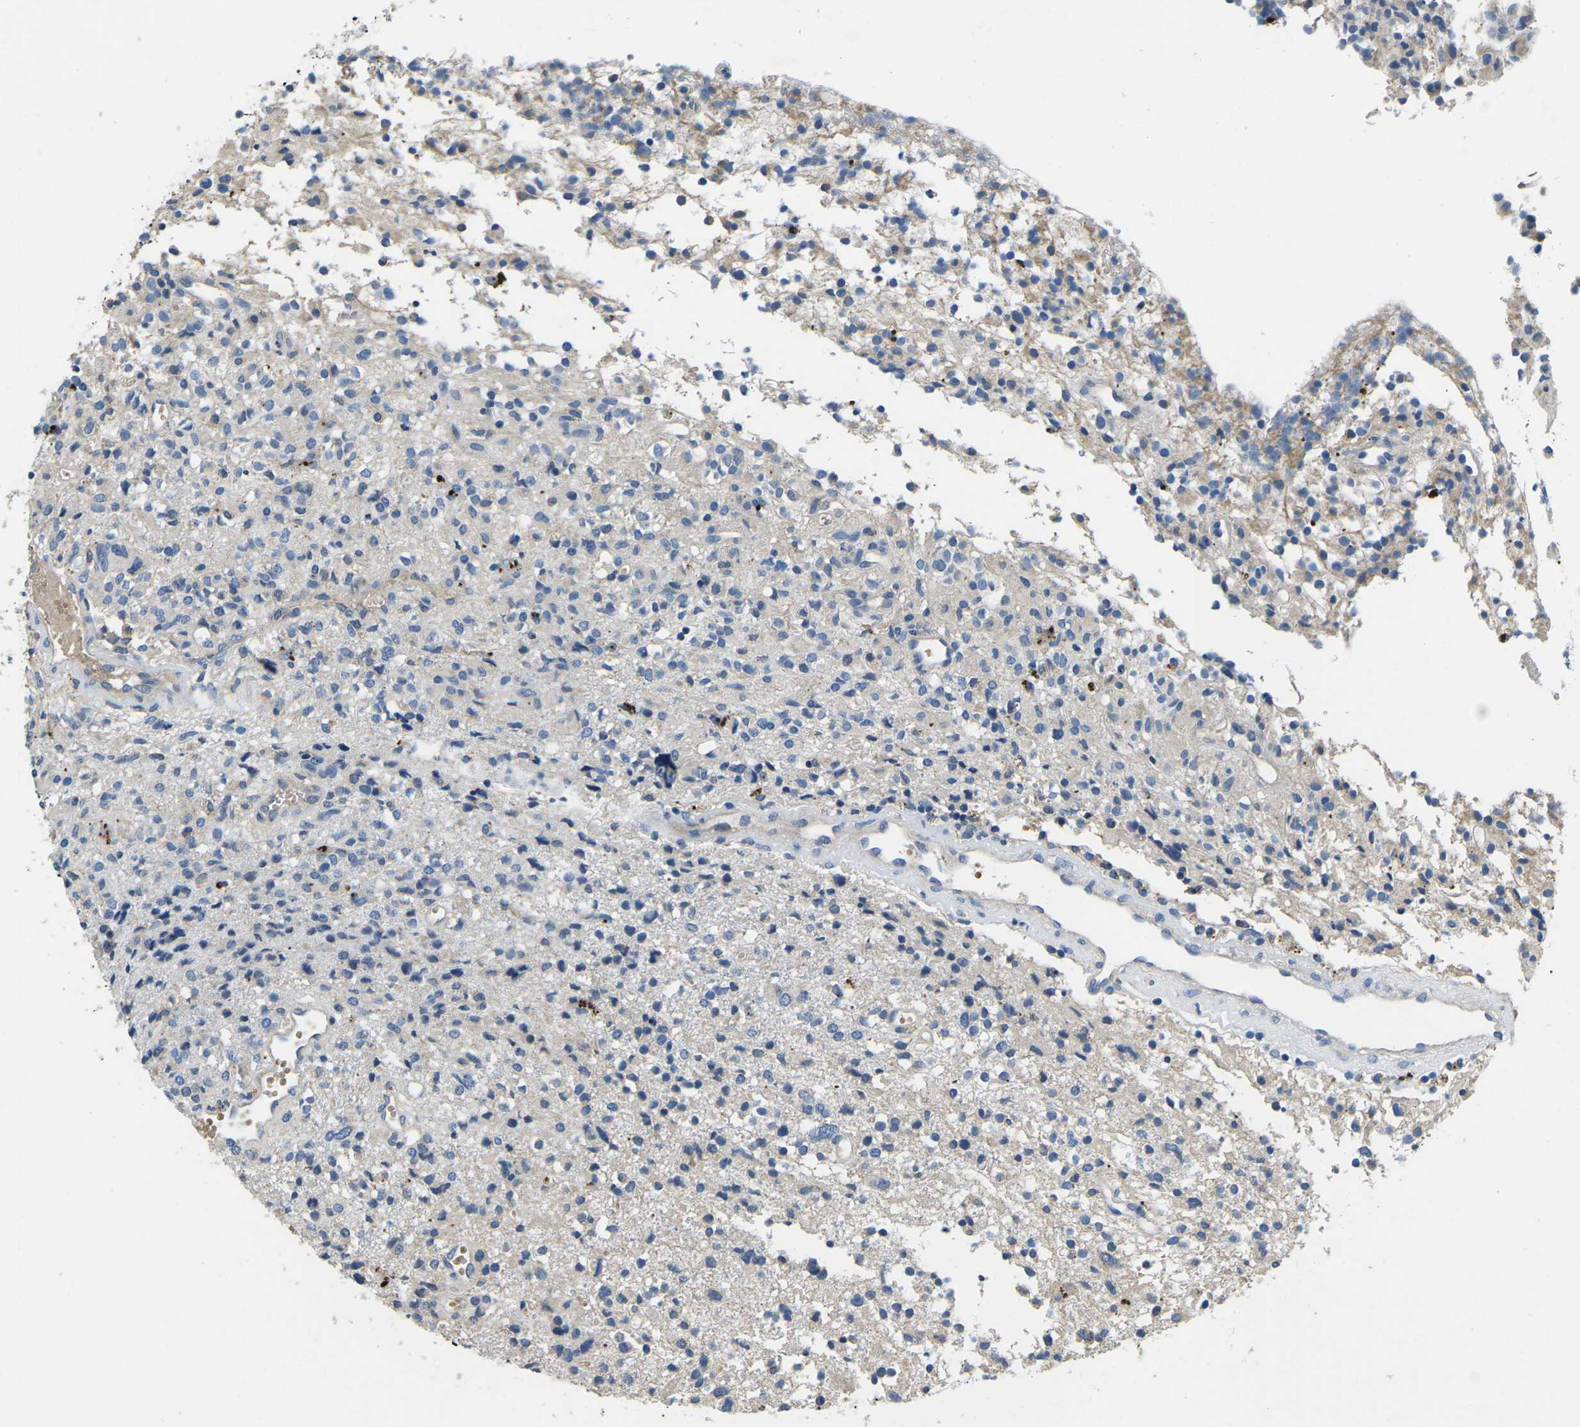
{"staining": {"intensity": "negative", "quantity": "none", "location": "none"}, "tissue": "glioma", "cell_type": "Tumor cells", "image_type": "cancer", "snomed": [{"axis": "morphology", "description": "Glioma, malignant, High grade"}, {"axis": "topography", "description": "Brain"}], "caption": "Tumor cells are negative for brown protein staining in malignant glioma (high-grade).", "gene": "PDCD6IP", "patient": {"sex": "female", "age": 59}}